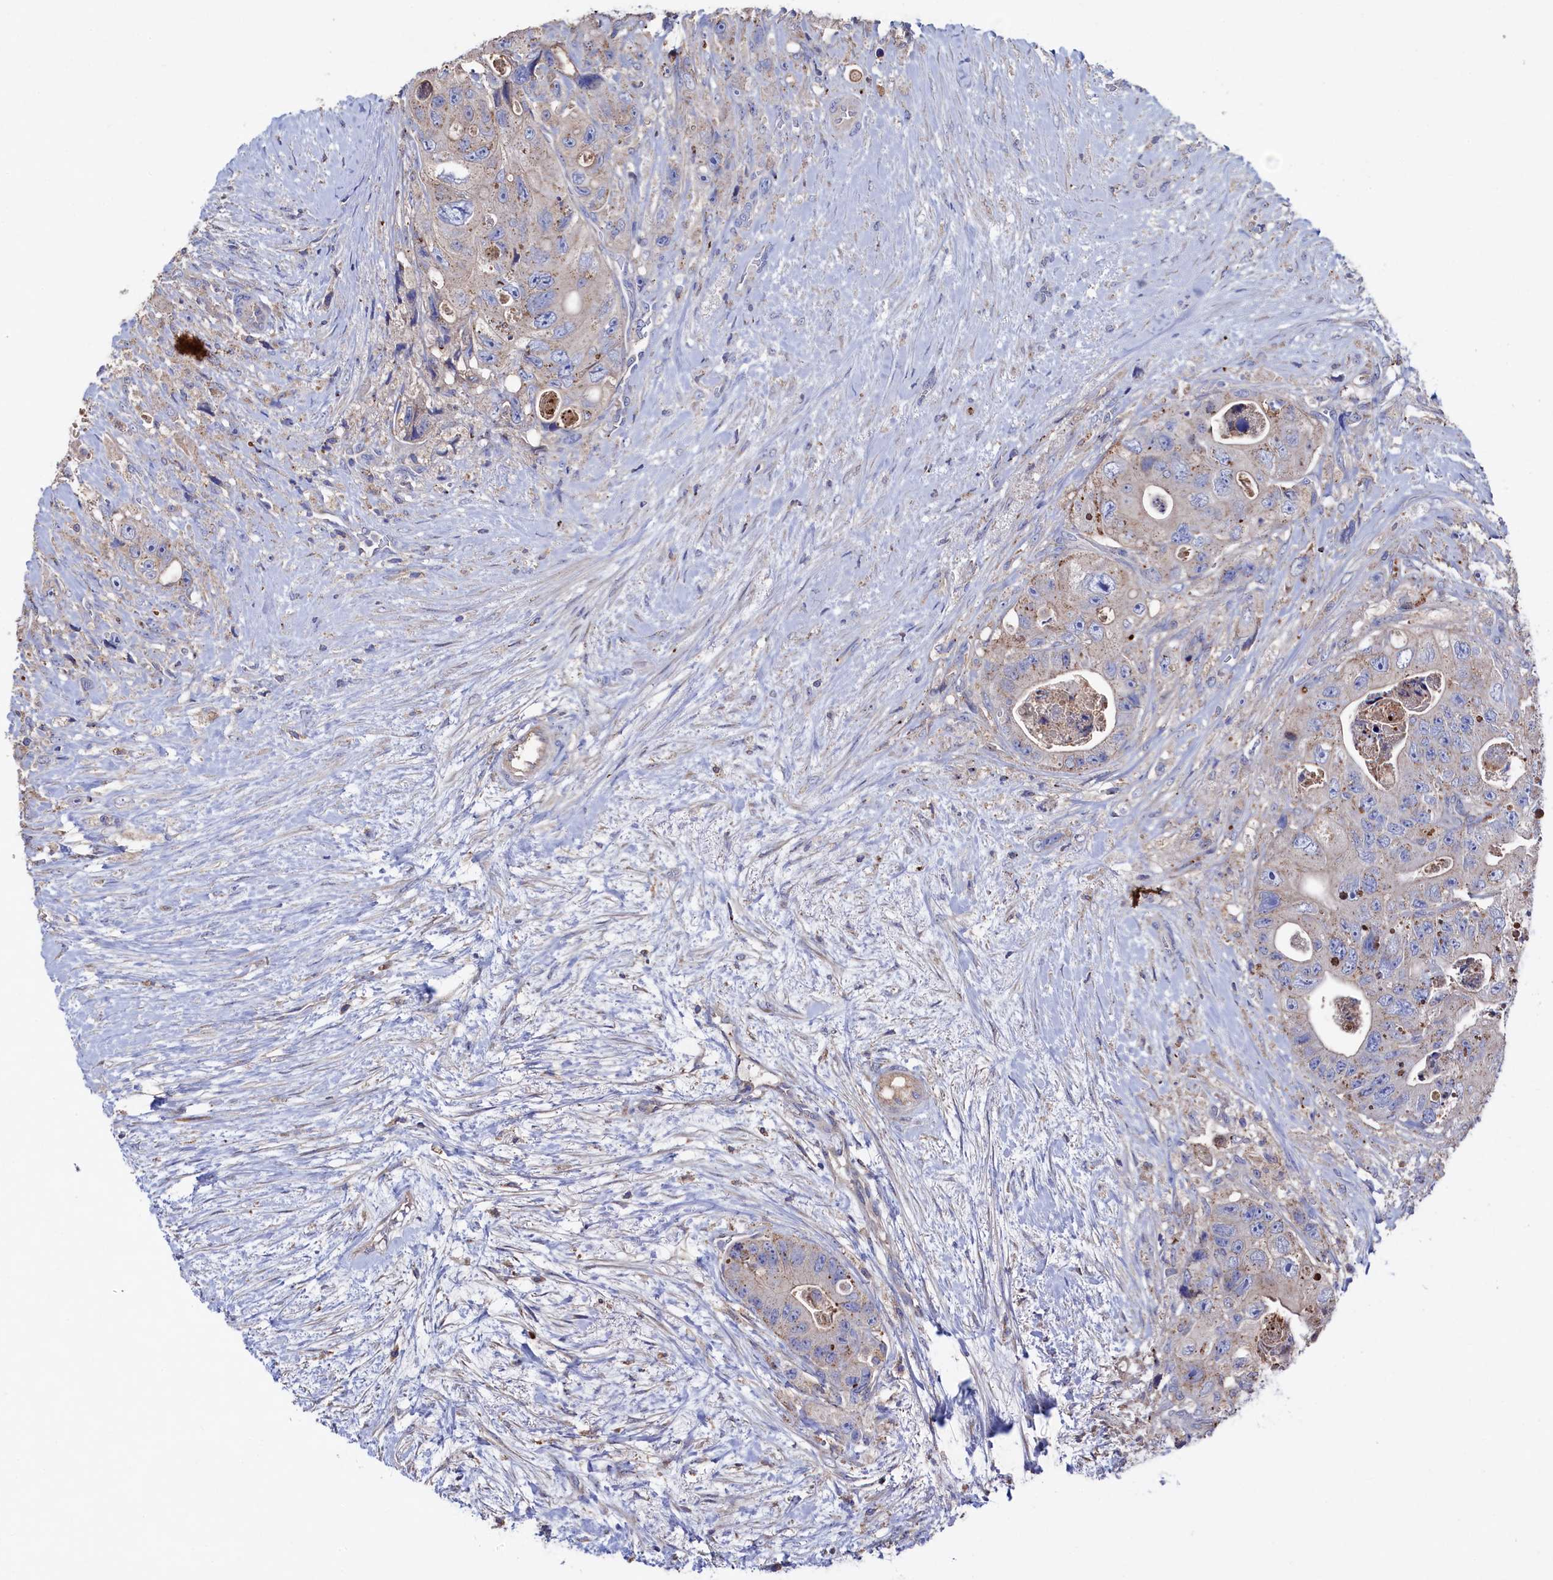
{"staining": {"intensity": "weak", "quantity": "25%-75%", "location": "cytoplasmic/membranous"}, "tissue": "colorectal cancer", "cell_type": "Tumor cells", "image_type": "cancer", "snomed": [{"axis": "morphology", "description": "Adenocarcinoma, NOS"}, {"axis": "topography", "description": "Colon"}], "caption": "Colorectal cancer stained with immunohistochemistry shows weak cytoplasmic/membranous expression in about 25%-75% of tumor cells.", "gene": "TK2", "patient": {"sex": "female", "age": 46}}